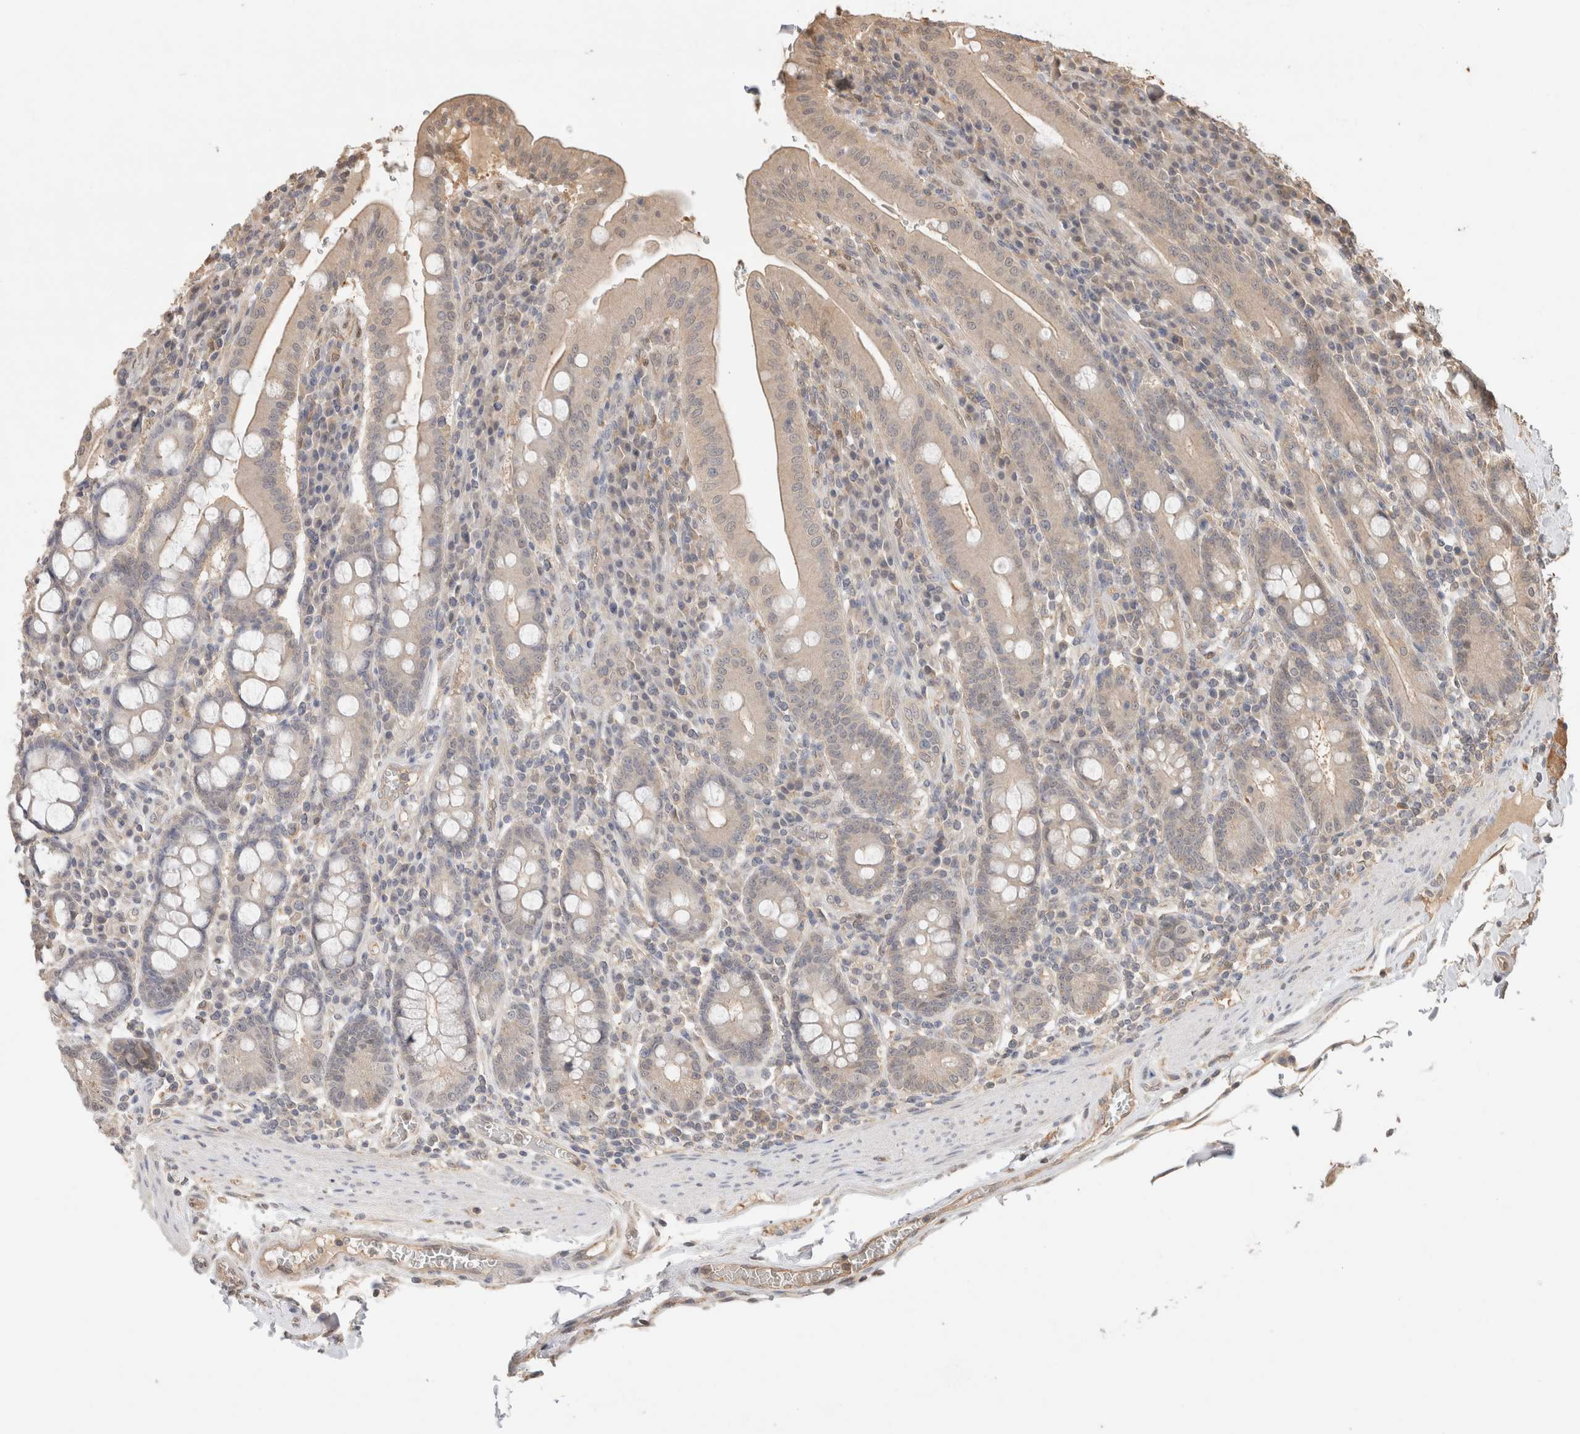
{"staining": {"intensity": "weak", "quantity": "<25%", "location": "cytoplasmic/membranous"}, "tissue": "duodenum", "cell_type": "Glandular cells", "image_type": "normal", "snomed": [{"axis": "morphology", "description": "Normal tissue, NOS"}, {"axis": "morphology", "description": "Adenocarcinoma, NOS"}, {"axis": "topography", "description": "Pancreas"}, {"axis": "topography", "description": "Duodenum"}], "caption": "IHC micrograph of unremarkable human duodenum stained for a protein (brown), which displays no positivity in glandular cells.", "gene": "YWHAH", "patient": {"sex": "male", "age": 50}}